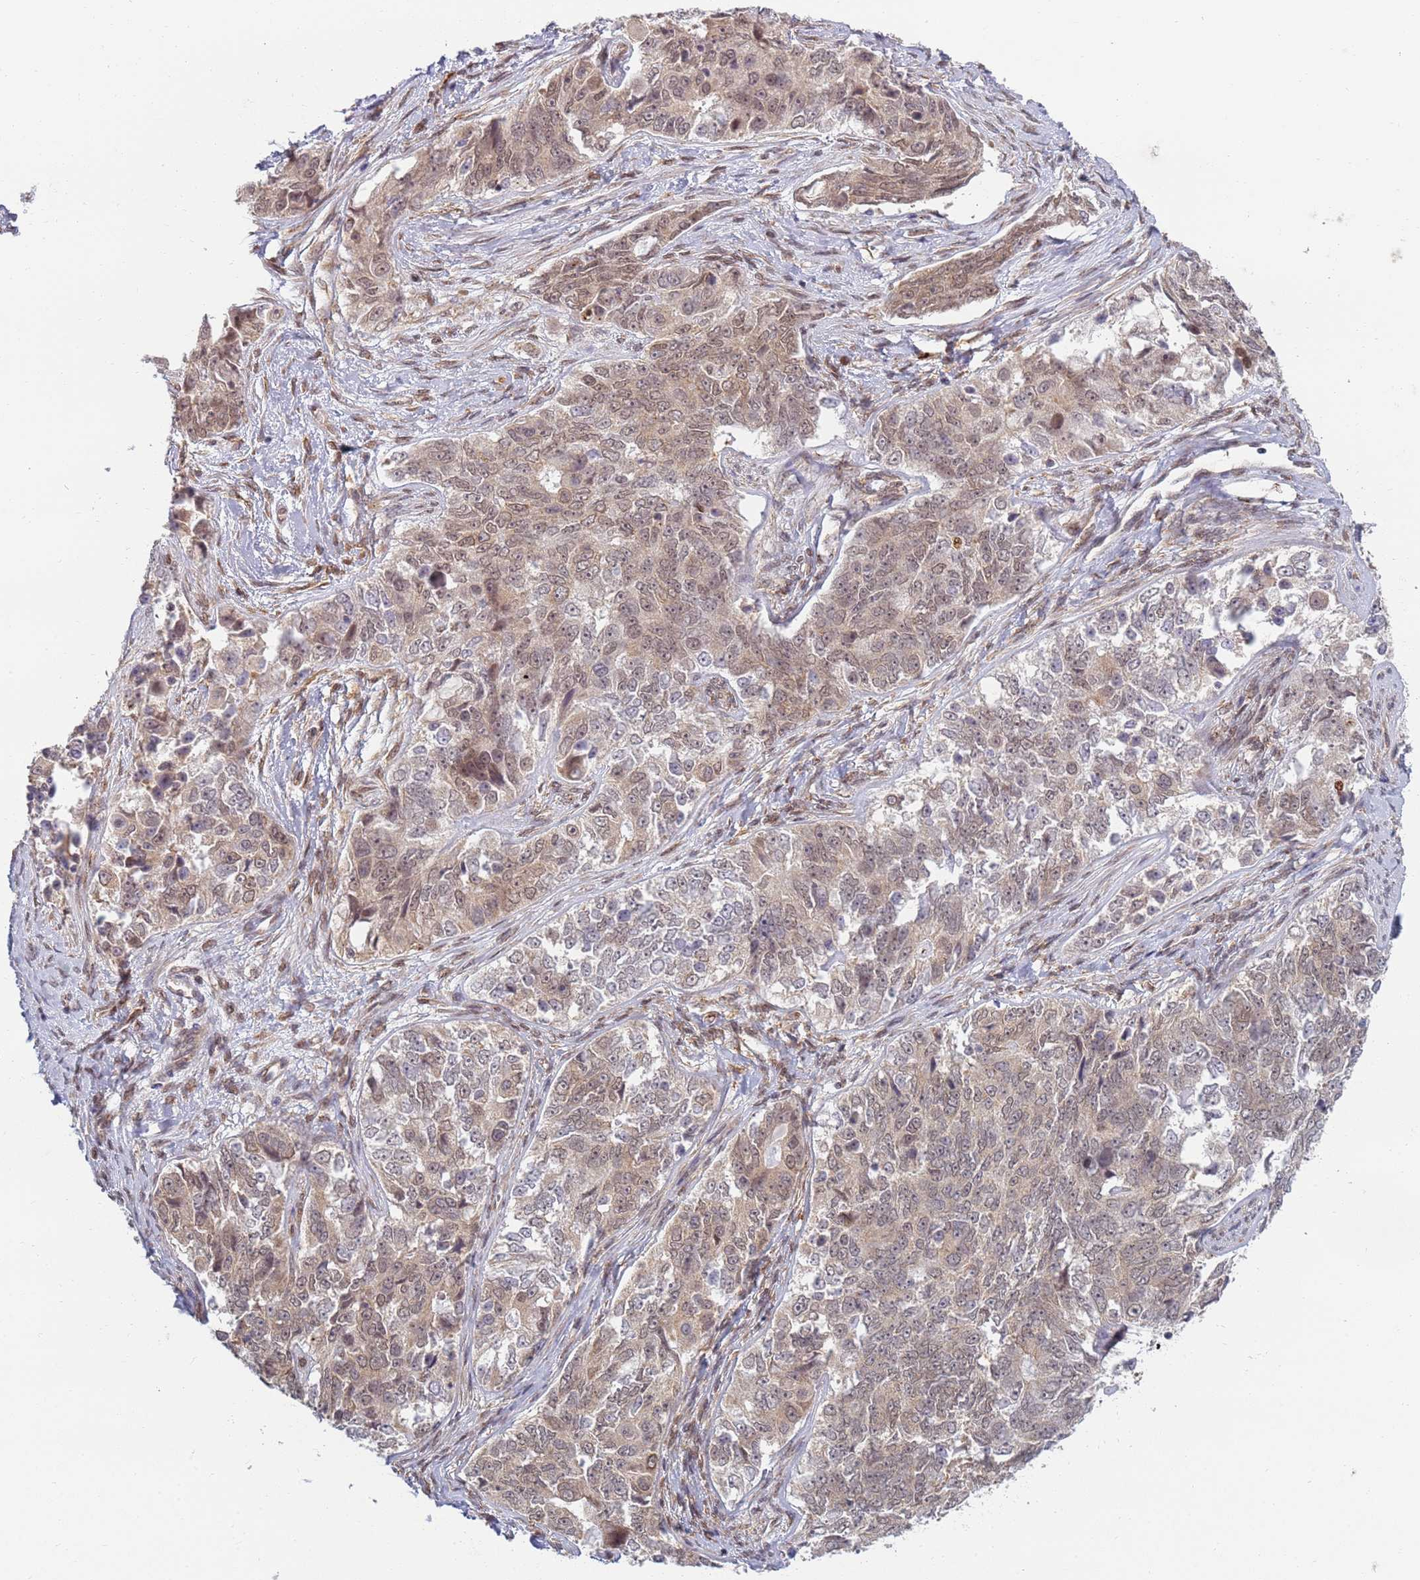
{"staining": {"intensity": "weak", "quantity": ">75%", "location": "cytoplasmic/membranous,nuclear"}, "tissue": "ovarian cancer", "cell_type": "Tumor cells", "image_type": "cancer", "snomed": [{"axis": "morphology", "description": "Carcinoma, endometroid"}, {"axis": "topography", "description": "Ovary"}], "caption": "Protein staining by immunohistochemistry demonstrates weak cytoplasmic/membranous and nuclear staining in about >75% of tumor cells in endometroid carcinoma (ovarian).", "gene": "CEP170", "patient": {"sex": "female", "age": 51}}